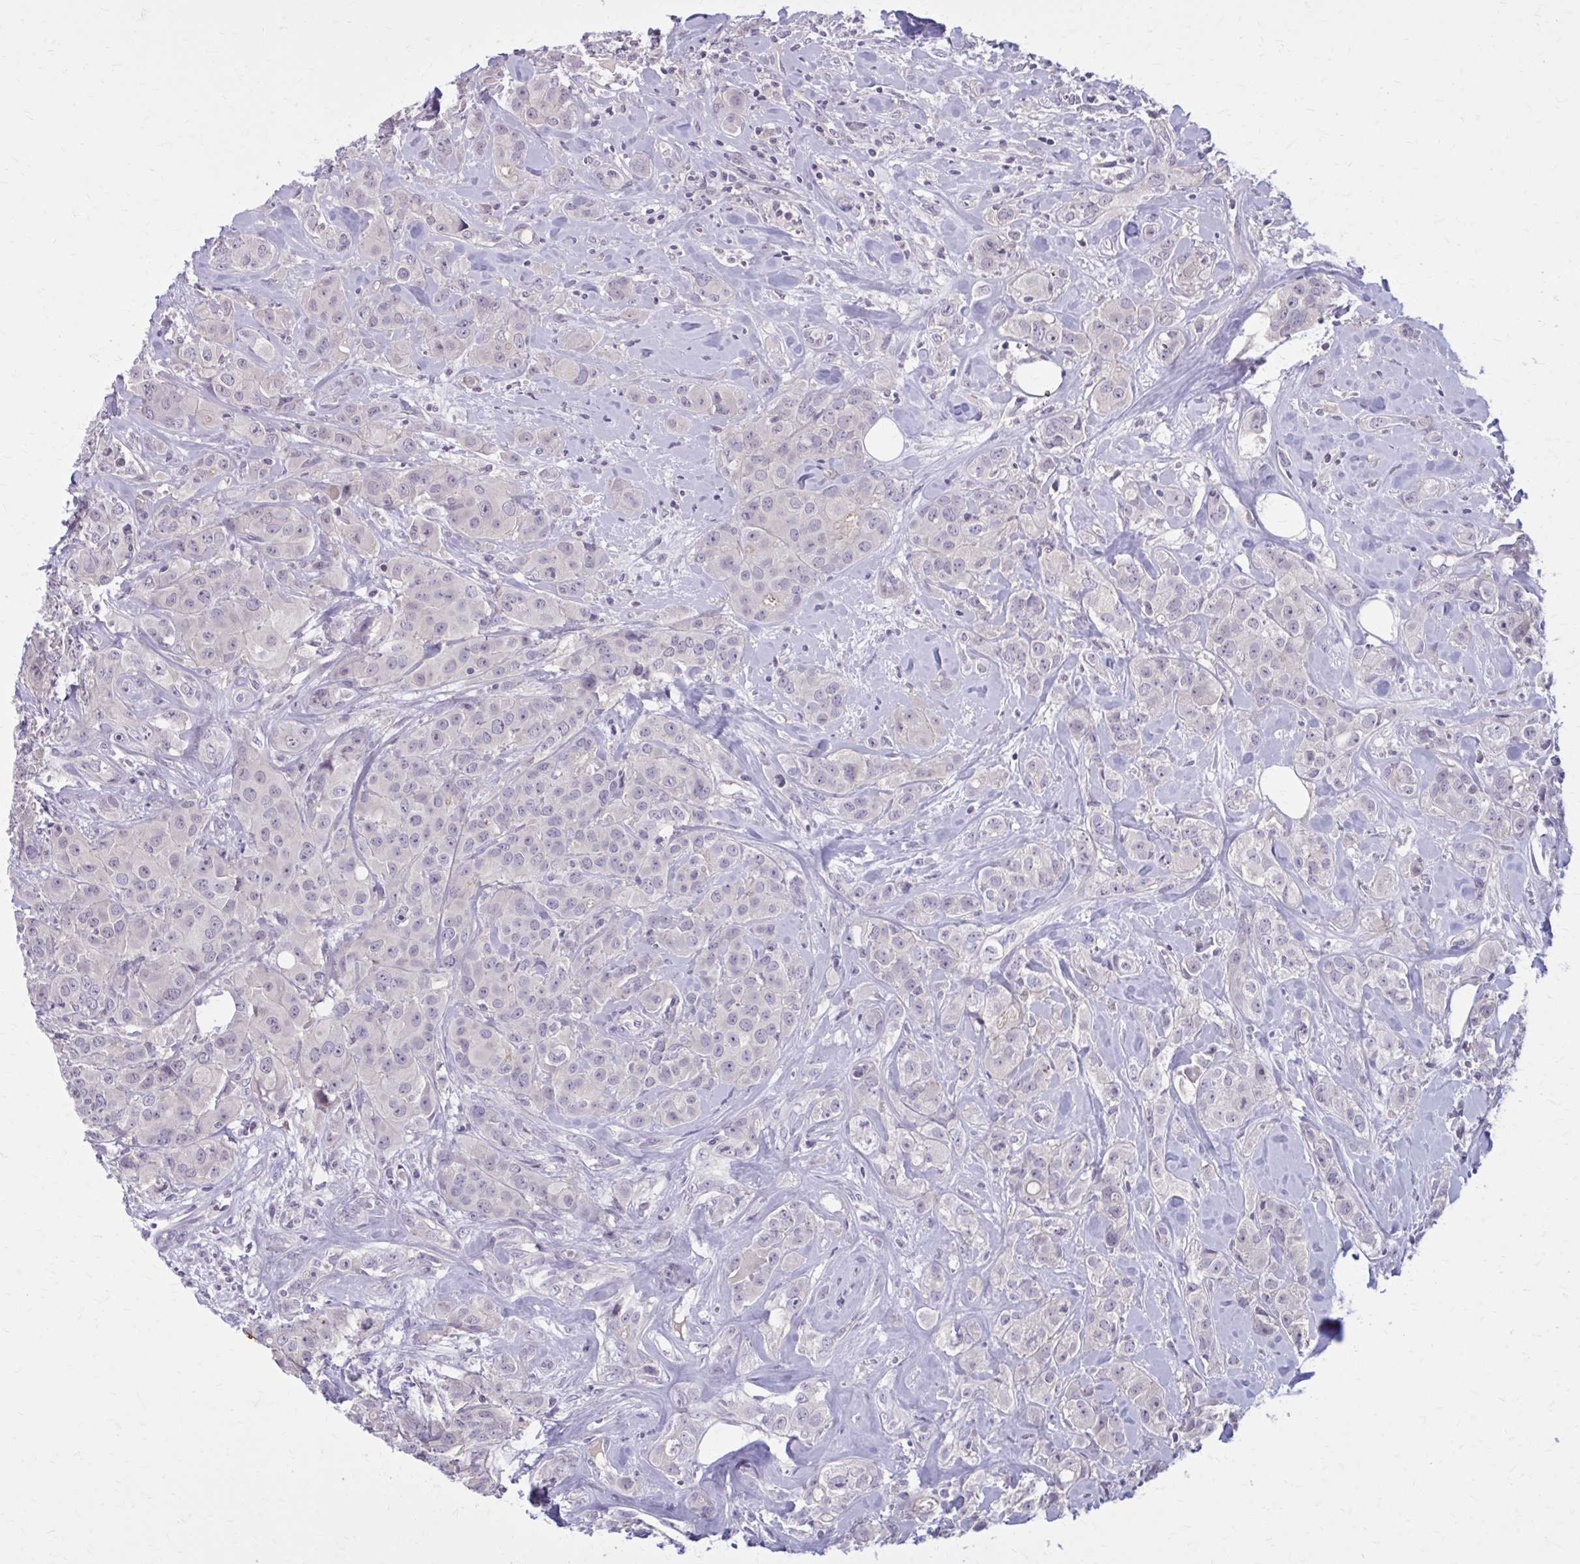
{"staining": {"intensity": "negative", "quantity": "none", "location": "none"}, "tissue": "breast cancer", "cell_type": "Tumor cells", "image_type": "cancer", "snomed": [{"axis": "morphology", "description": "Normal tissue, NOS"}, {"axis": "morphology", "description": "Duct carcinoma"}, {"axis": "topography", "description": "Breast"}], "caption": "This is an IHC image of human invasive ductal carcinoma (breast). There is no positivity in tumor cells.", "gene": "OR4A47", "patient": {"sex": "female", "age": 43}}